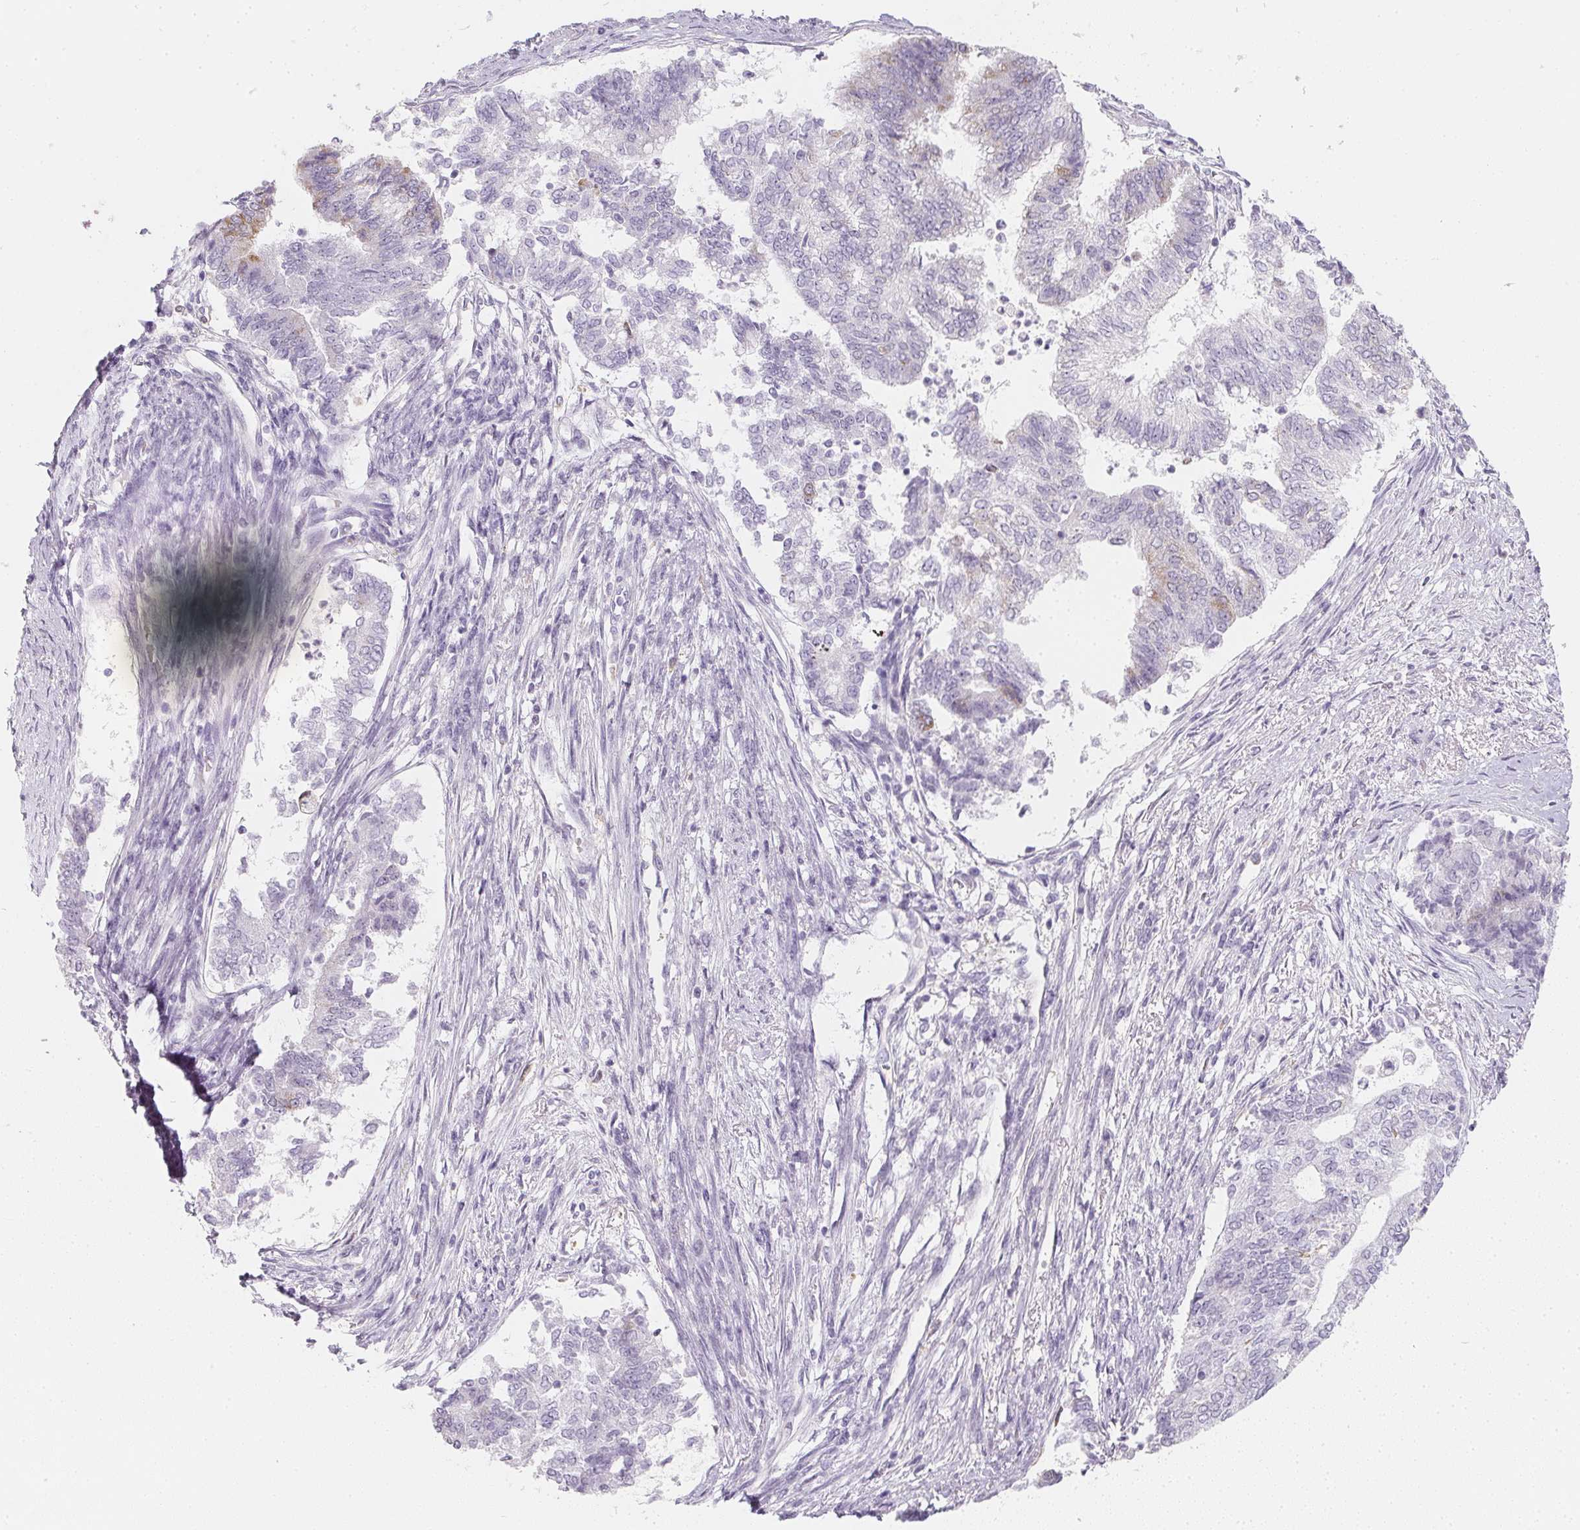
{"staining": {"intensity": "moderate", "quantity": "<25%", "location": "cytoplasmic/membranous"}, "tissue": "endometrial cancer", "cell_type": "Tumor cells", "image_type": "cancer", "snomed": [{"axis": "morphology", "description": "Adenocarcinoma, NOS"}, {"axis": "topography", "description": "Endometrium"}], "caption": "Protein analysis of endometrial adenocarcinoma tissue reveals moderate cytoplasmic/membranous positivity in approximately <25% of tumor cells. (brown staining indicates protein expression, while blue staining denotes nuclei).", "gene": "SOAT1", "patient": {"sex": "female", "age": 65}}